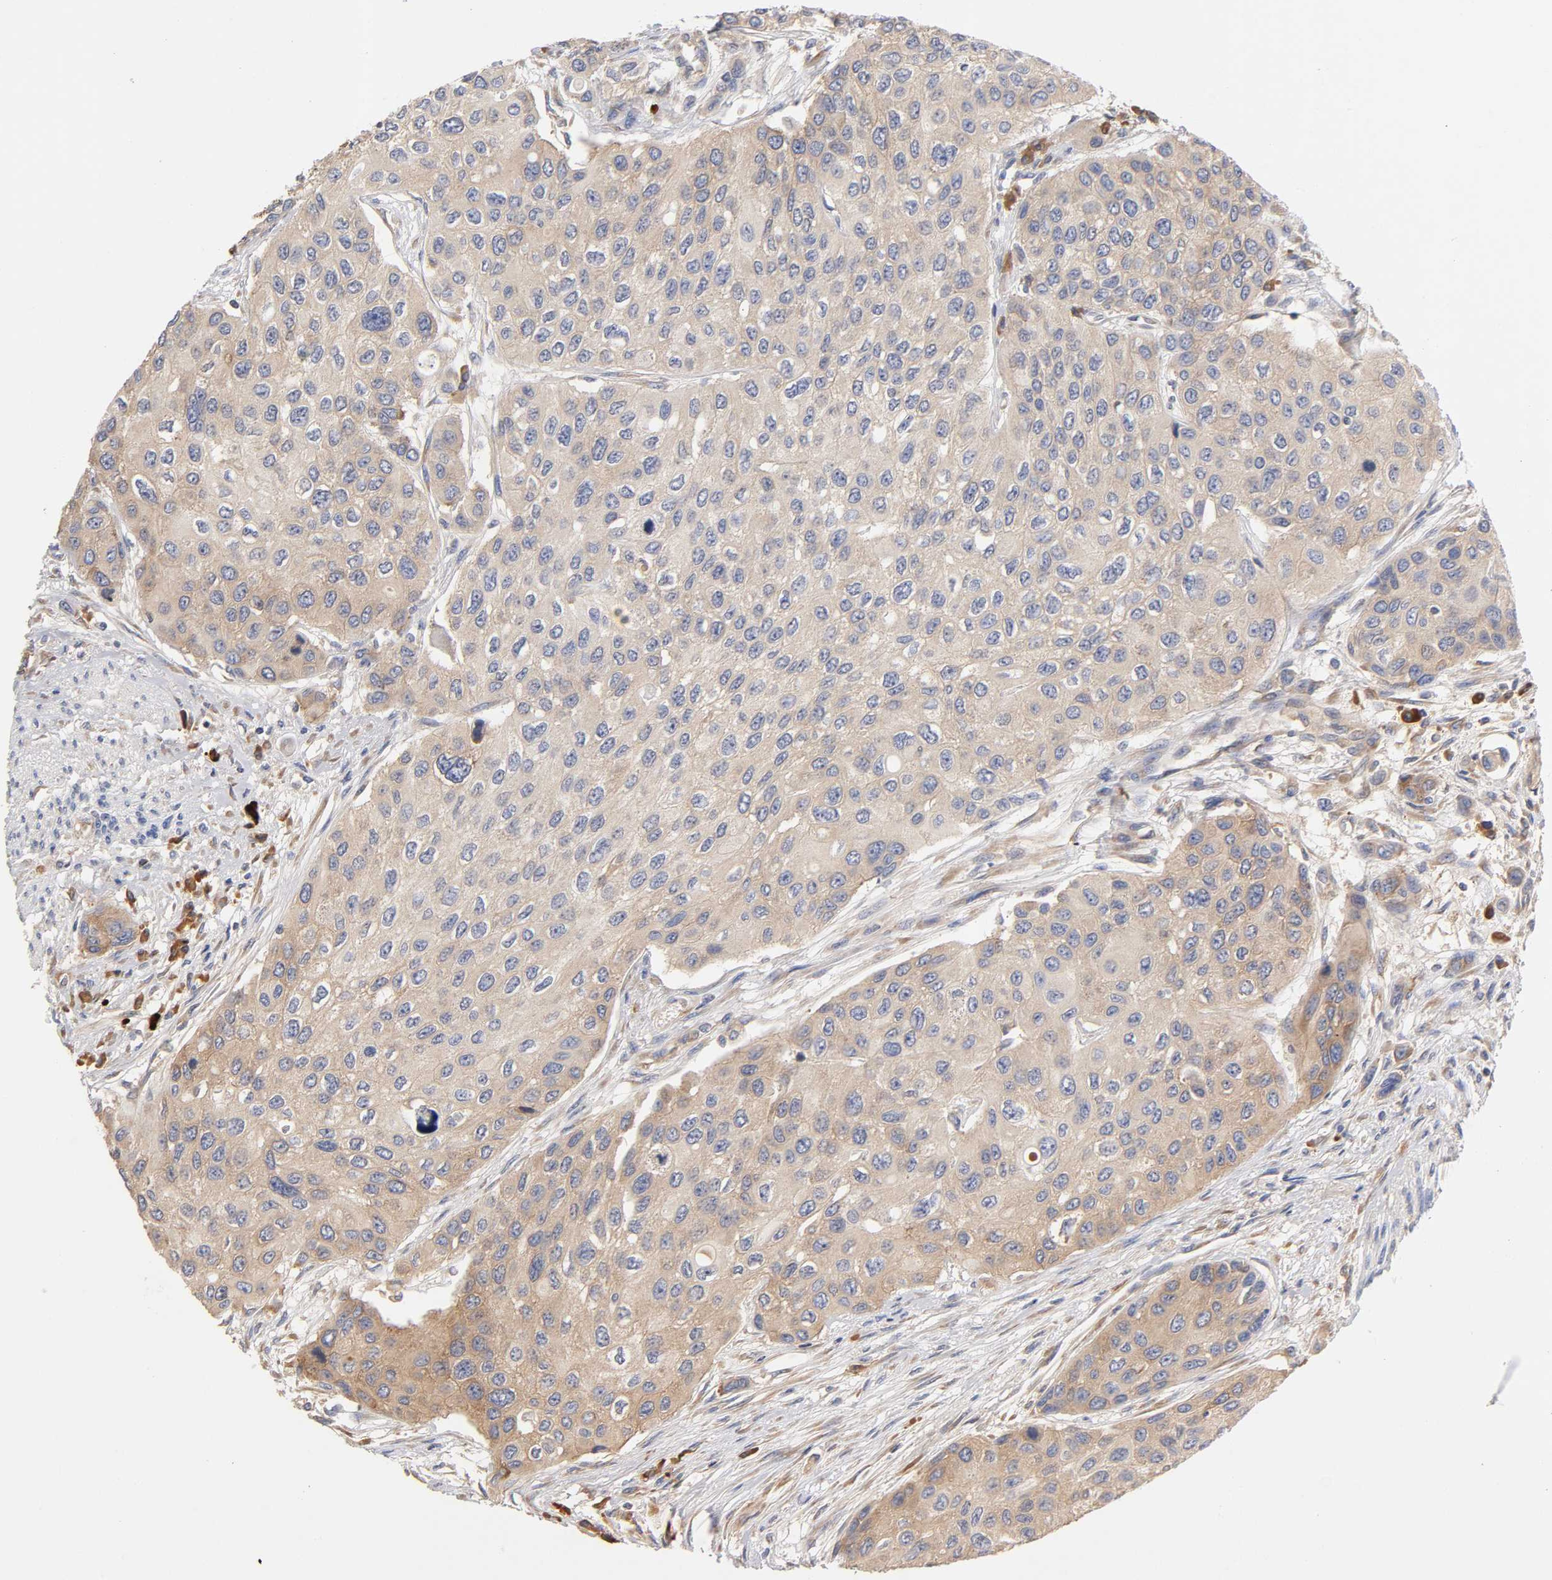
{"staining": {"intensity": "moderate", "quantity": ">75%", "location": "cytoplasmic/membranous"}, "tissue": "urothelial cancer", "cell_type": "Tumor cells", "image_type": "cancer", "snomed": [{"axis": "morphology", "description": "Urothelial carcinoma, High grade"}, {"axis": "topography", "description": "Urinary bladder"}], "caption": "Protein expression analysis of human urothelial cancer reveals moderate cytoplasmic/membranous staining in approximately >75% of tumor cells.", "gene": "RPS29", "patient": {"sex": "female", "age": 56}}